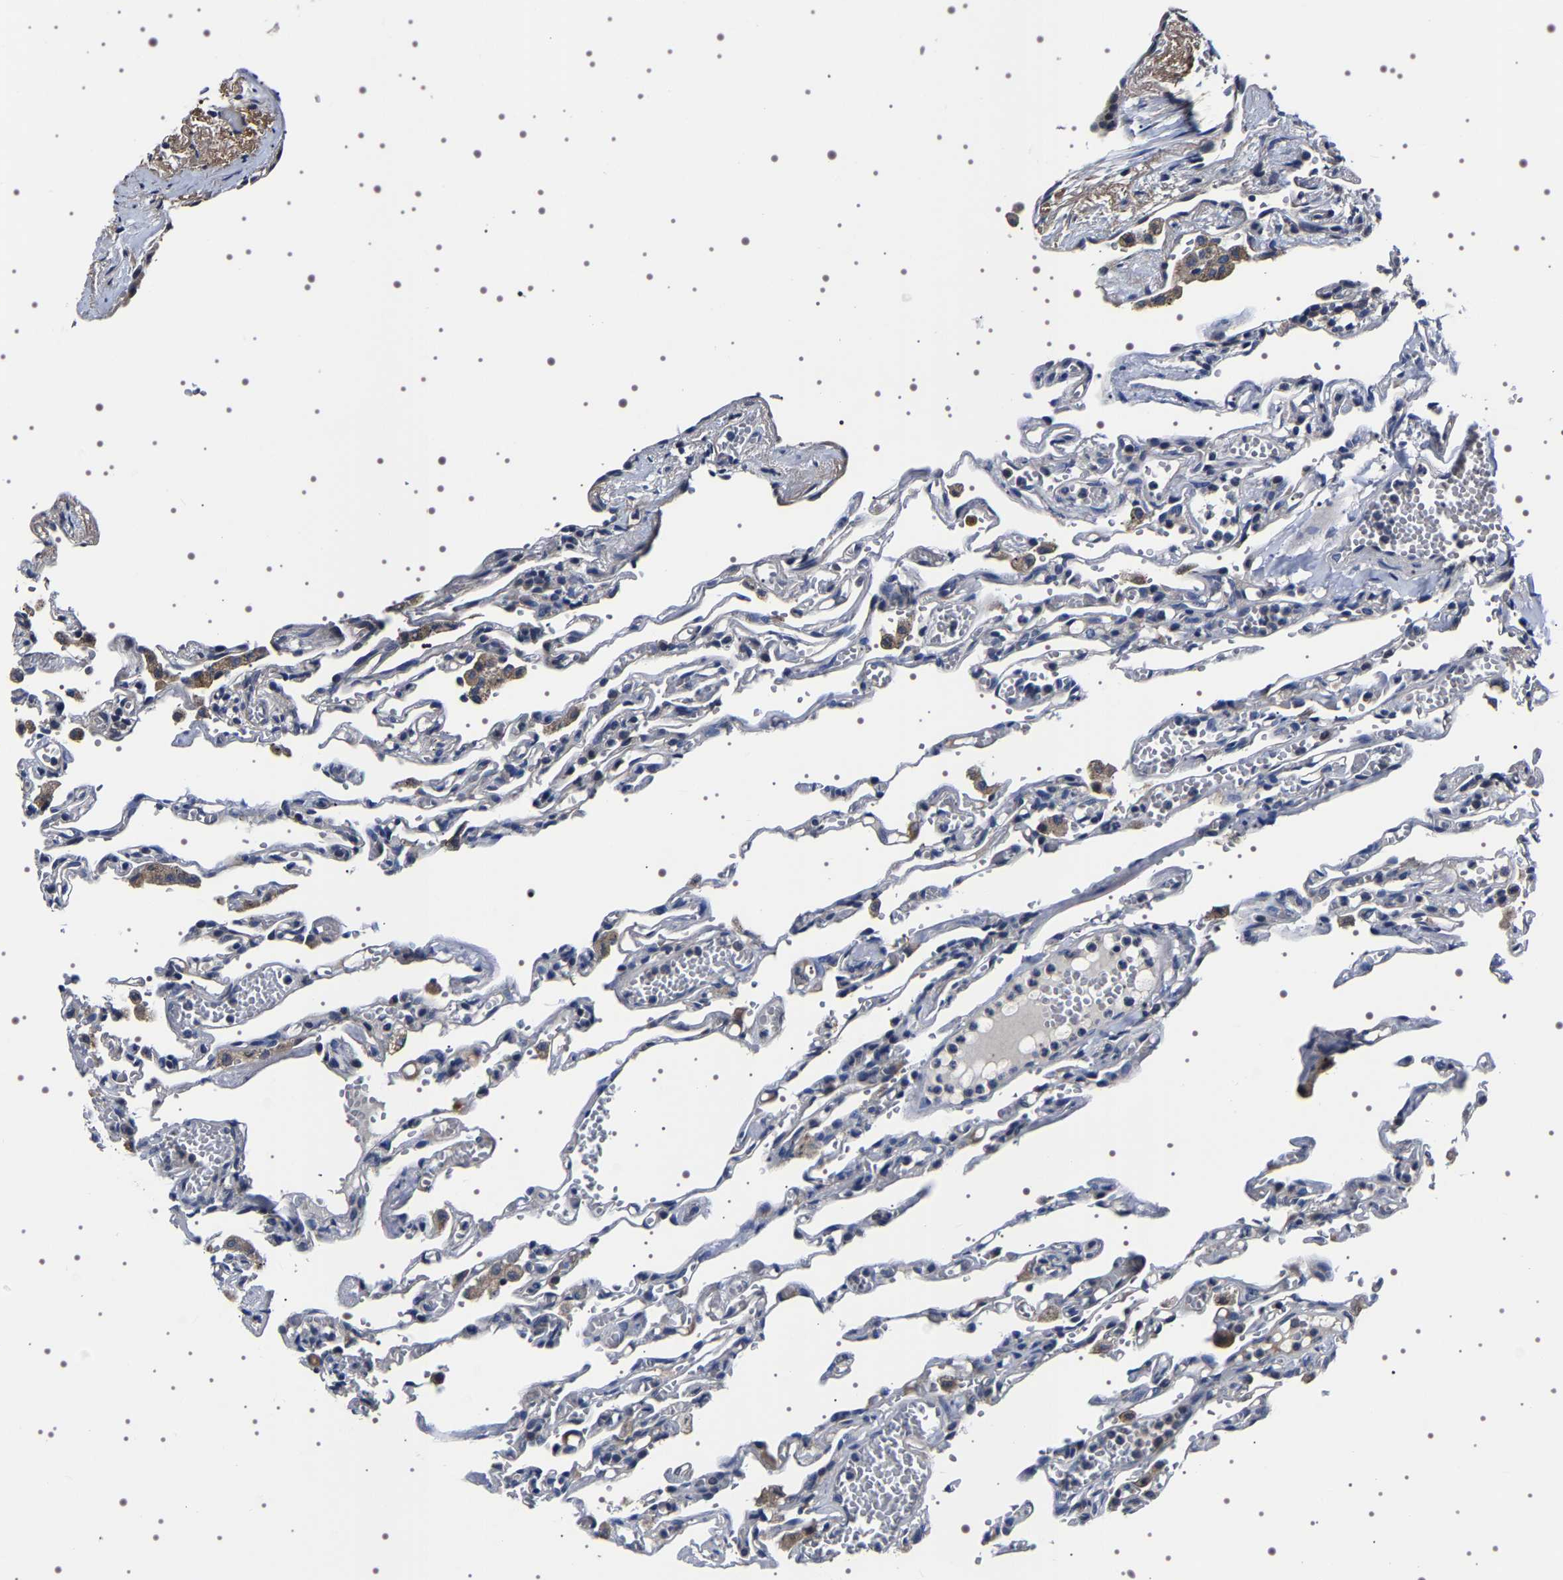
{"staining": {"intensity": "weak", "quantity": "<25%", "location": "cytoplasmic/membranous"}, "tissue": "lung", "cell_type": "Alveolar cells", "image_type": "normal", "snomed": [{"axis": "morphology", "description": "Normal tissue, NOS"}, {"axis": "topography", "description": "Lung"}], "caption": "Immunohistochemistry micrograph of benign lung: lung stained with DAB (3,3'-diaminobenzidine) reveals no significant protein staining in alveolar cells.", "gene": "TARBP1", "patient": {"sex": "male", "age": 21}}